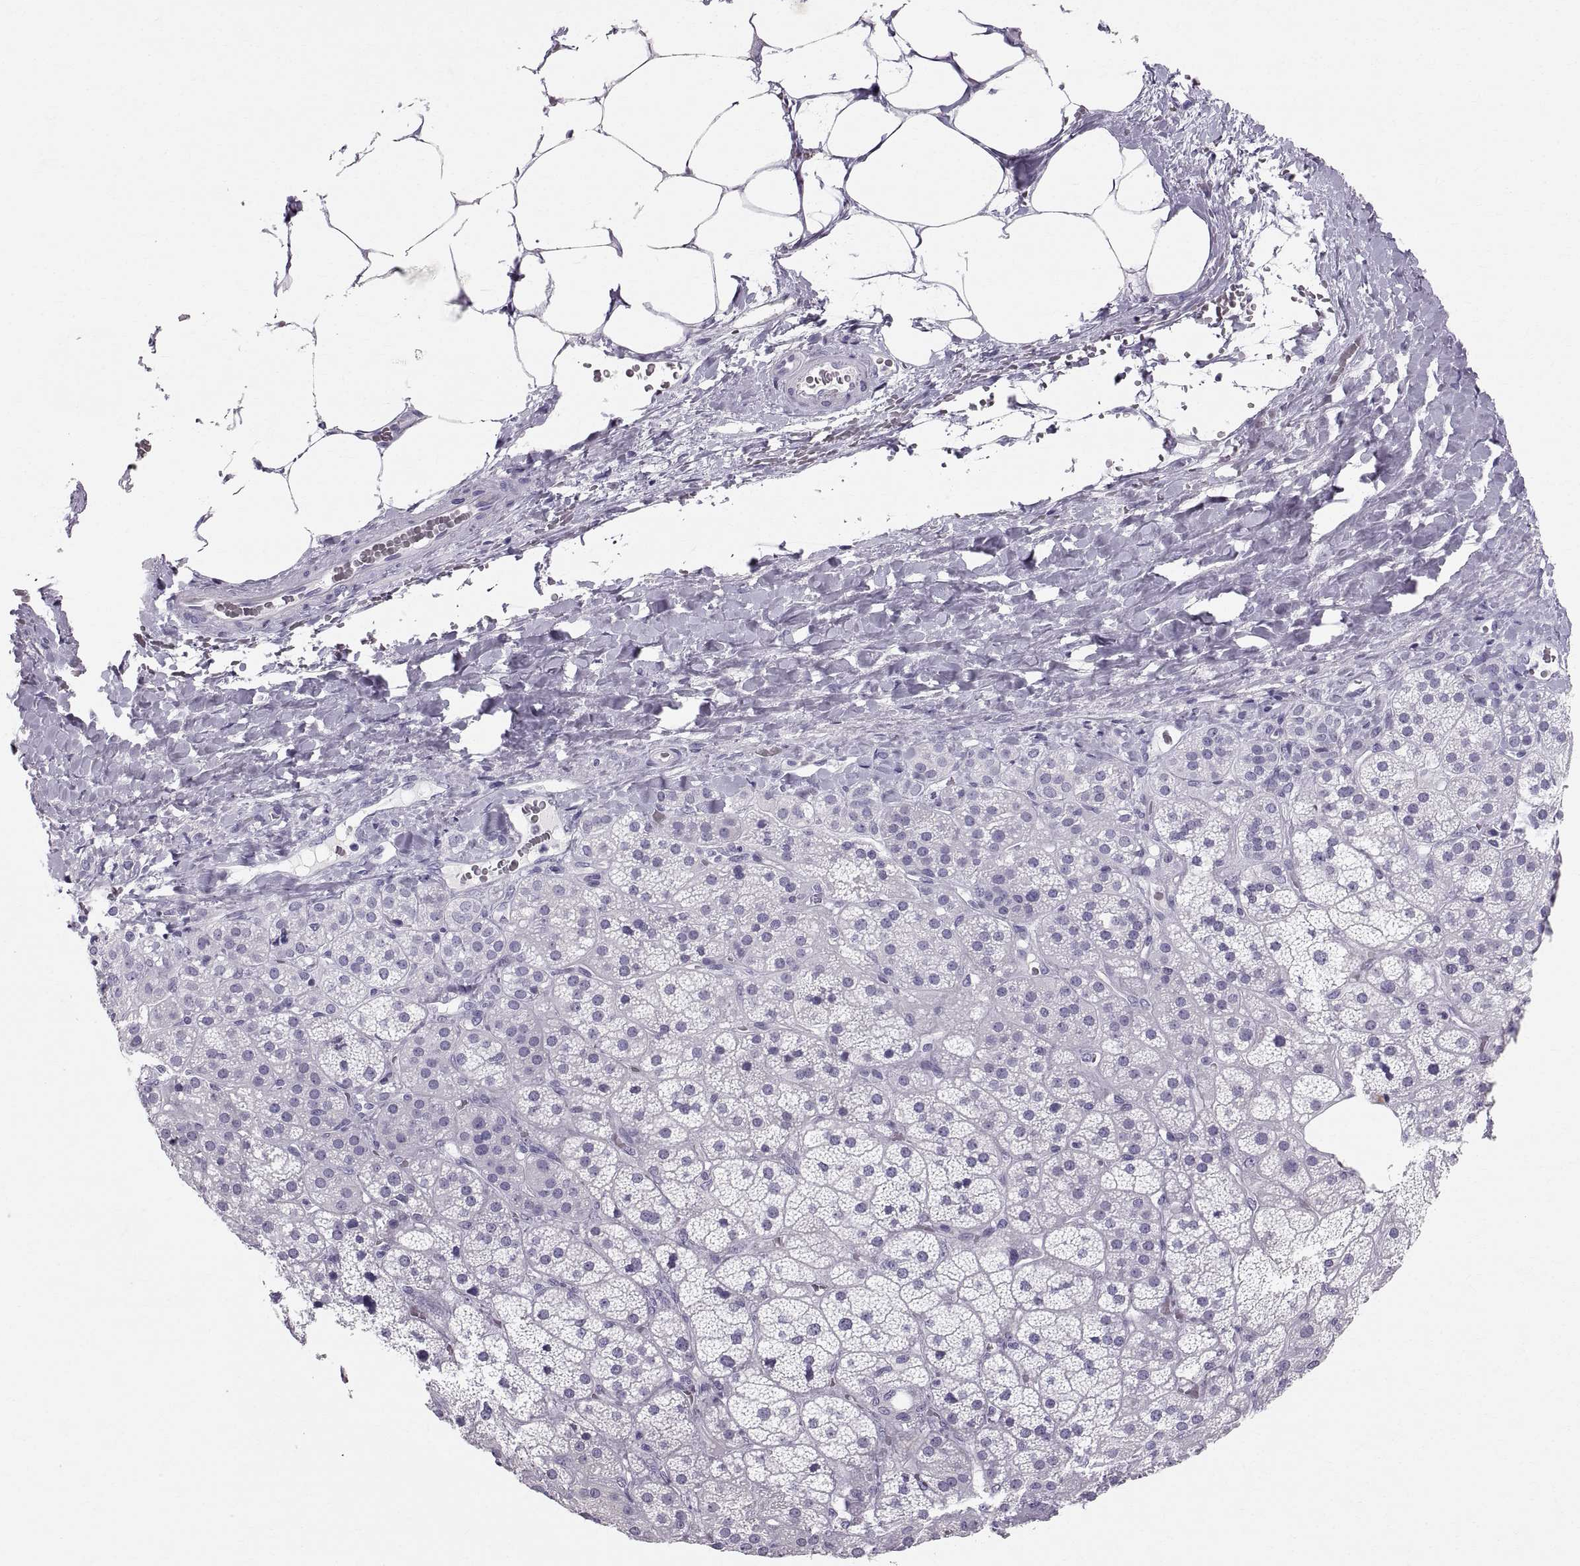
{"staining": {"intensity": "negative", "quantity": "none", "location": "none"}, "tissue": "adrenal gland", "cell_type": "Glandular cells", "image_type": "normal", "snomed": [{"axis": "morphology", "description": "Normal tissue, NOS"}, {"axis": "topography", "description": "Adrenal gland"}], "caption": "This image is of benign adrenal gland stained with immunohistochemistry to label a protein in brown with the nuclei are counter-stained blue. There is no positivity in glandular cells.", "gene": "SLC22A6", "patient": {"sex": "male", "age": 57}}